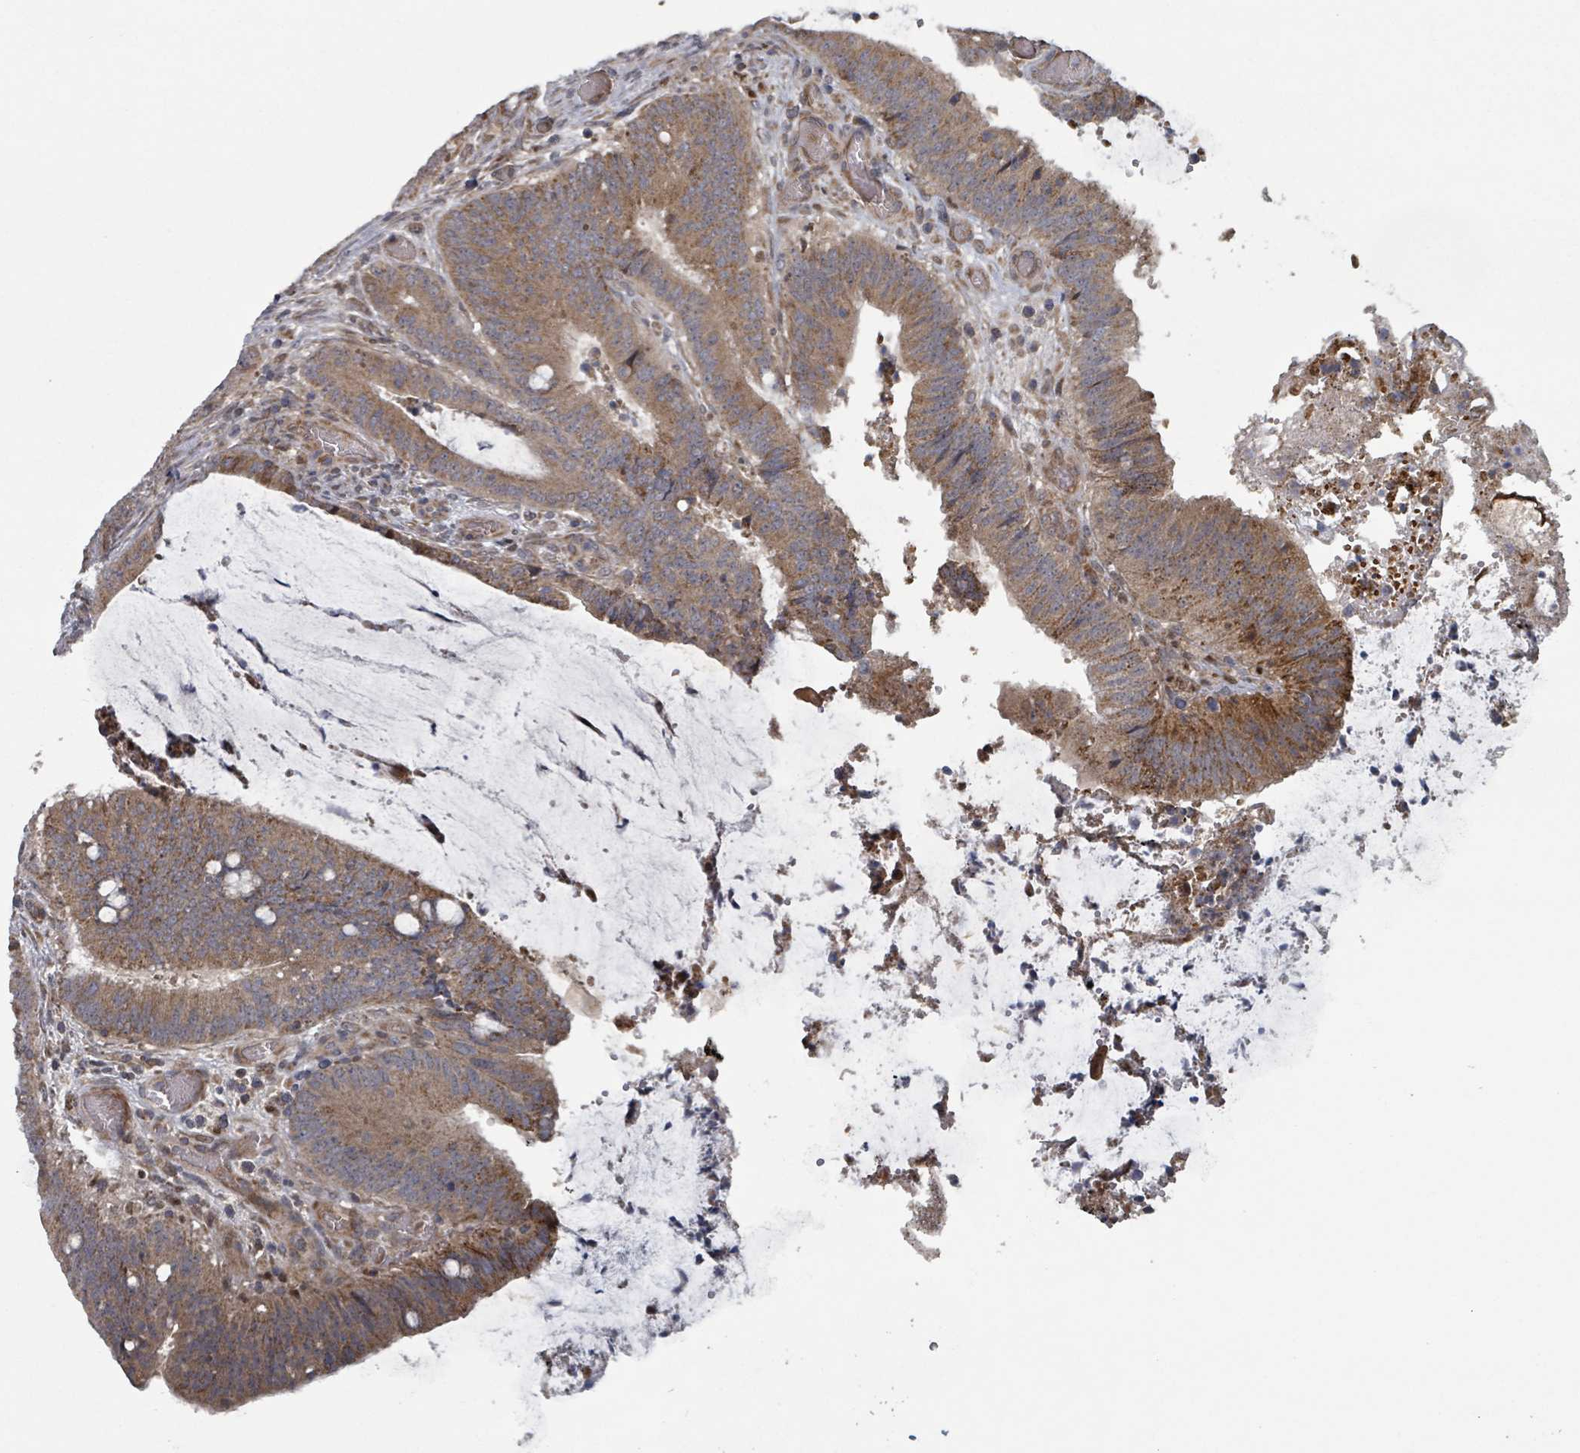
{"staining": {"intensity": "moderate", "quantity": "25%-75%", "location": "cytoplasmic/membranous"}, "tissue": "colorectal cancer", "cell_type": "Tumor cells", "image_type": "cancer", "snomed": [{"axis": "morphology", "description": "Adenocarcinoma, NOS"}, {"axis": "topography", "description": "Colon"}], "caption": "Colorectal adenocarcinoma stained for a protein (brown) reveals moderate cytoplasmic/membranous positive positivity in about 25%-75% of tumor cells.", "gene": "HIVEP1", "patient": {"sex": "female", "age": 43}}